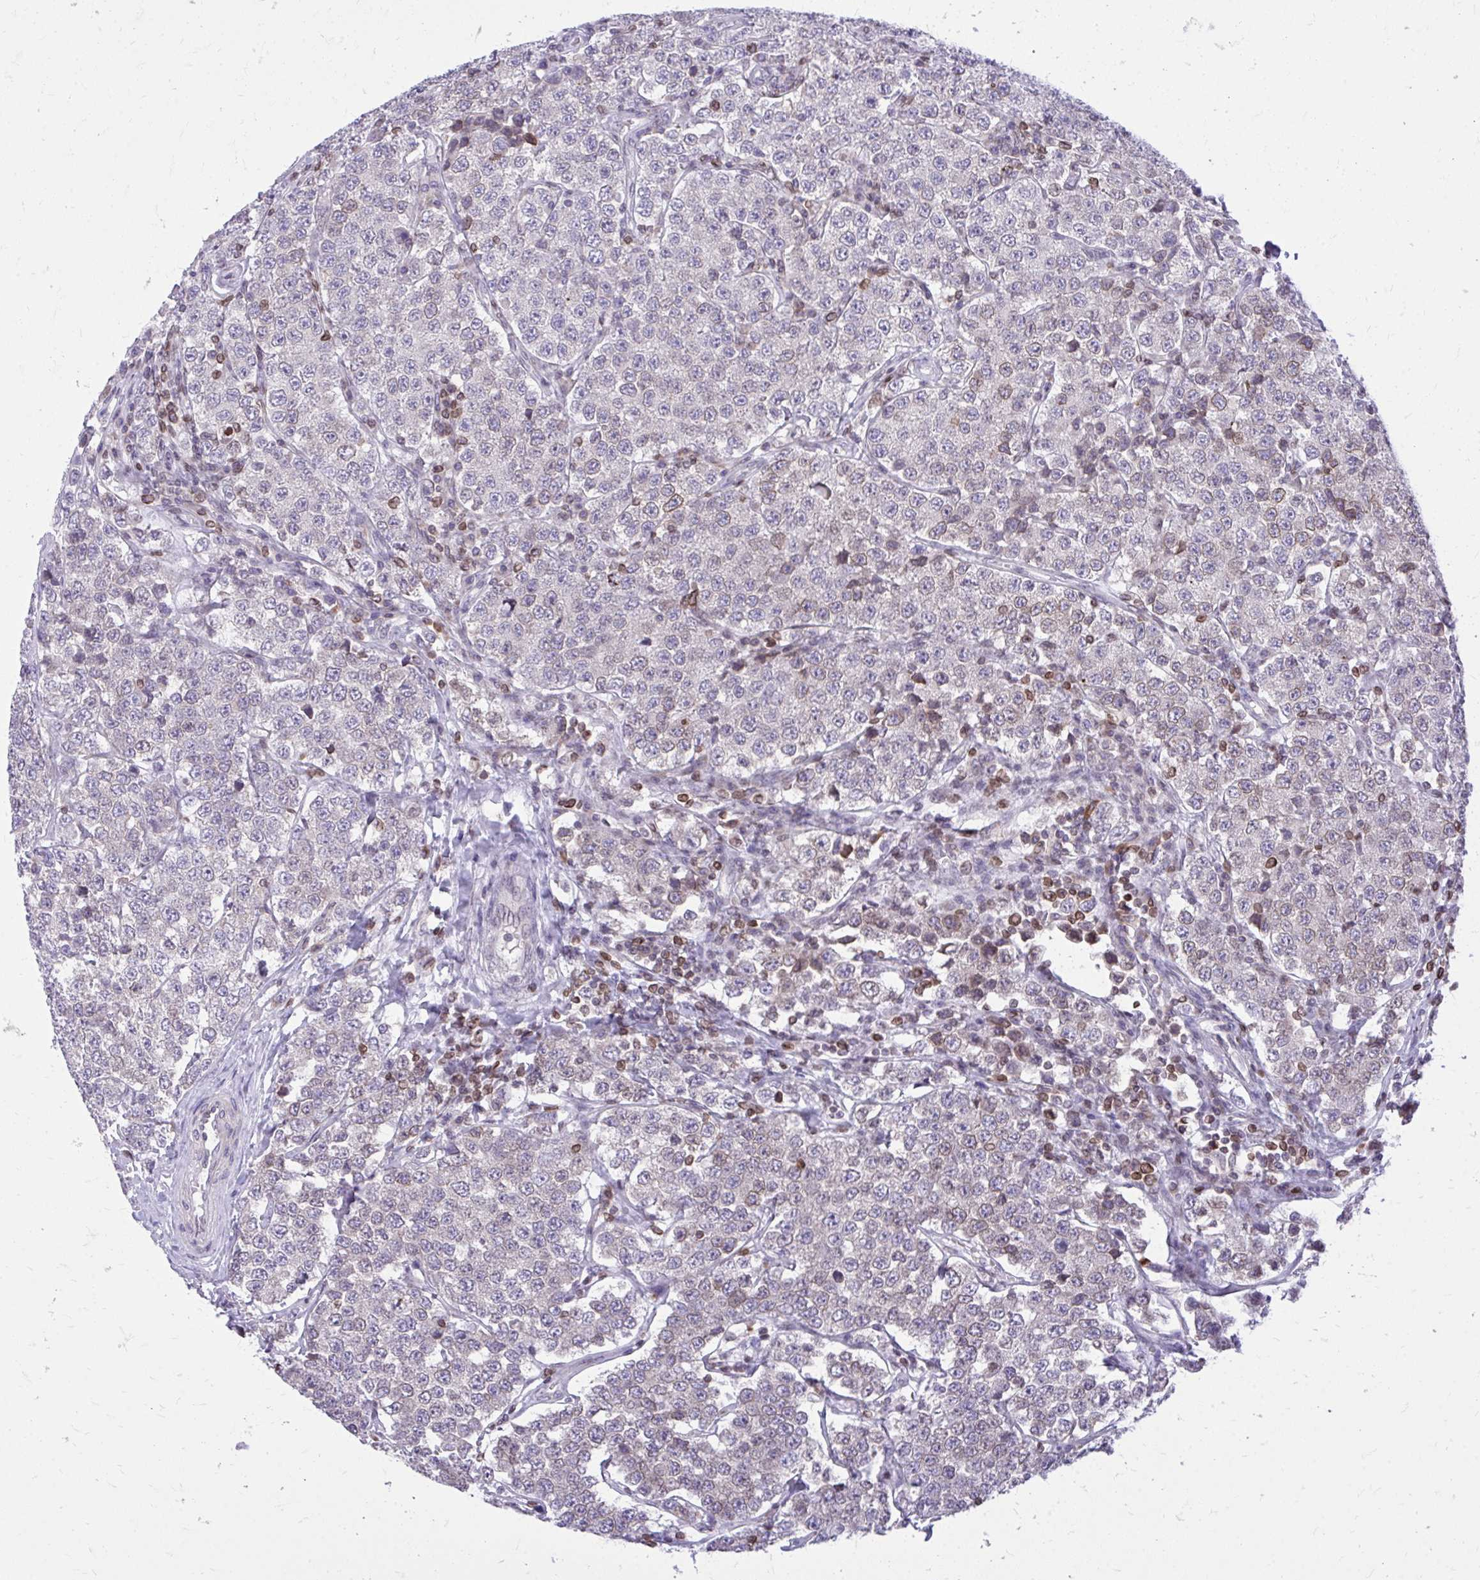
{"staining": {"intensity": "negative", "quantity": "none", "location": "none"}, "tissue": "testis cancer", "cell_type": "Tumor cells", "image_type": "cancer", "snomed": [{"axis": "morphology", "description": "Seminoma, NOS"}, {"axis": "topography", "description": "Testis"}], "caption": "Tumor cells show no significant protein expression in testis seminoma.", "gene": "RPS6KA2", "patient": {"sex": "male", "age": 34}}